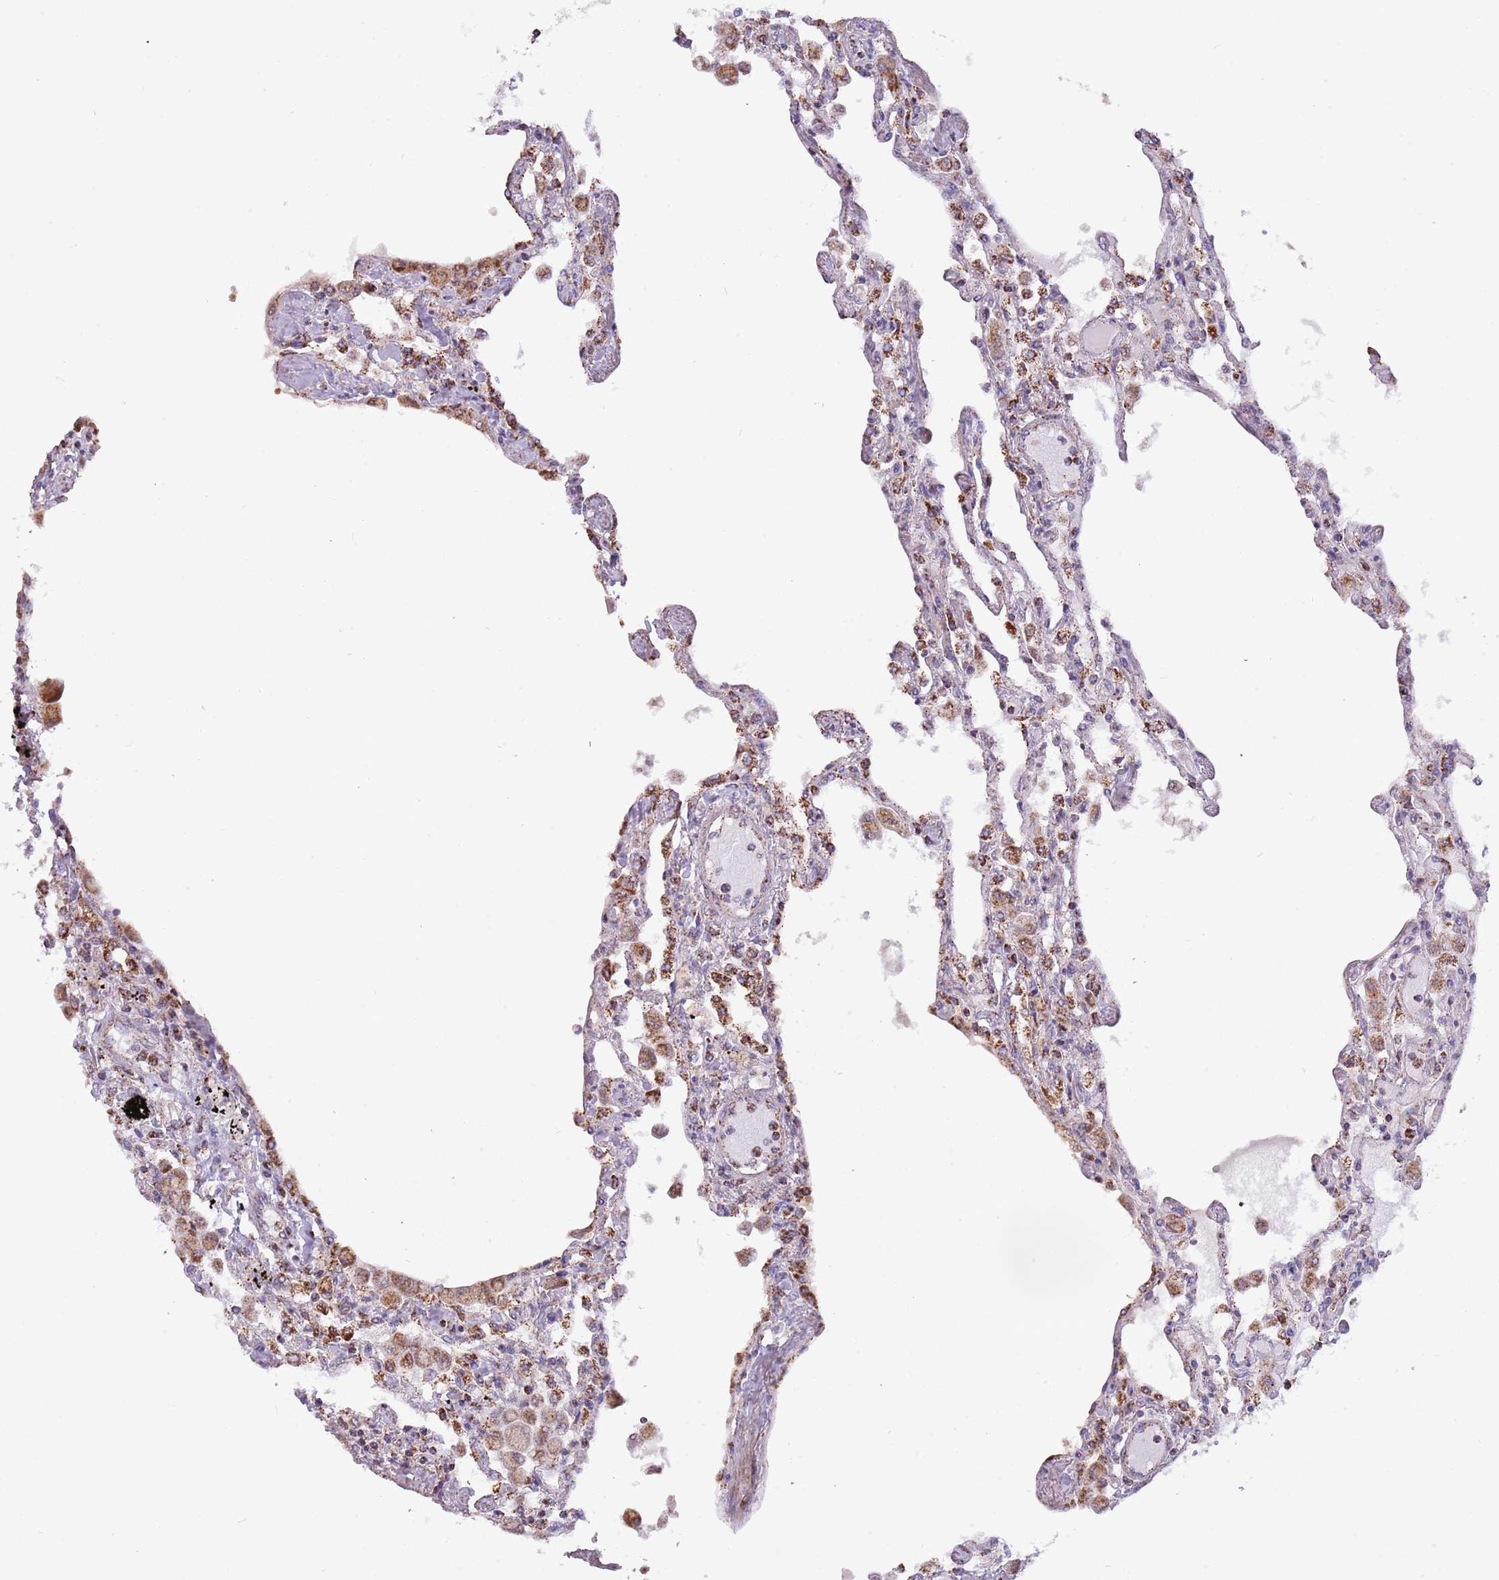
{"staining": {"intensity": "moderate", "quantity": "<25%", "location": "cytoplasmic/membranous"}, "tissue": "lung", "cell_type": "Alveolar cells", "image_type": "normal", "snomed": [{"axis": "morphology", "description": "Normal tissue, NOS"}, {"axis": "topography", "description": "Bronchus"}, {"axis": "topography", "description": "Lung"}], "caption": "Moderate cytoplasmic/membranous protein expression is appreciated in about <25% of alveolar cells in lung. Using DAB (3,3'-diaminobenzidine) (brown) and hematoxylin (blue) stains, captured at high magnification using brightfield microscopy.", "gene": "LHX6", "patient": {"sex": "female", "age": 49}}